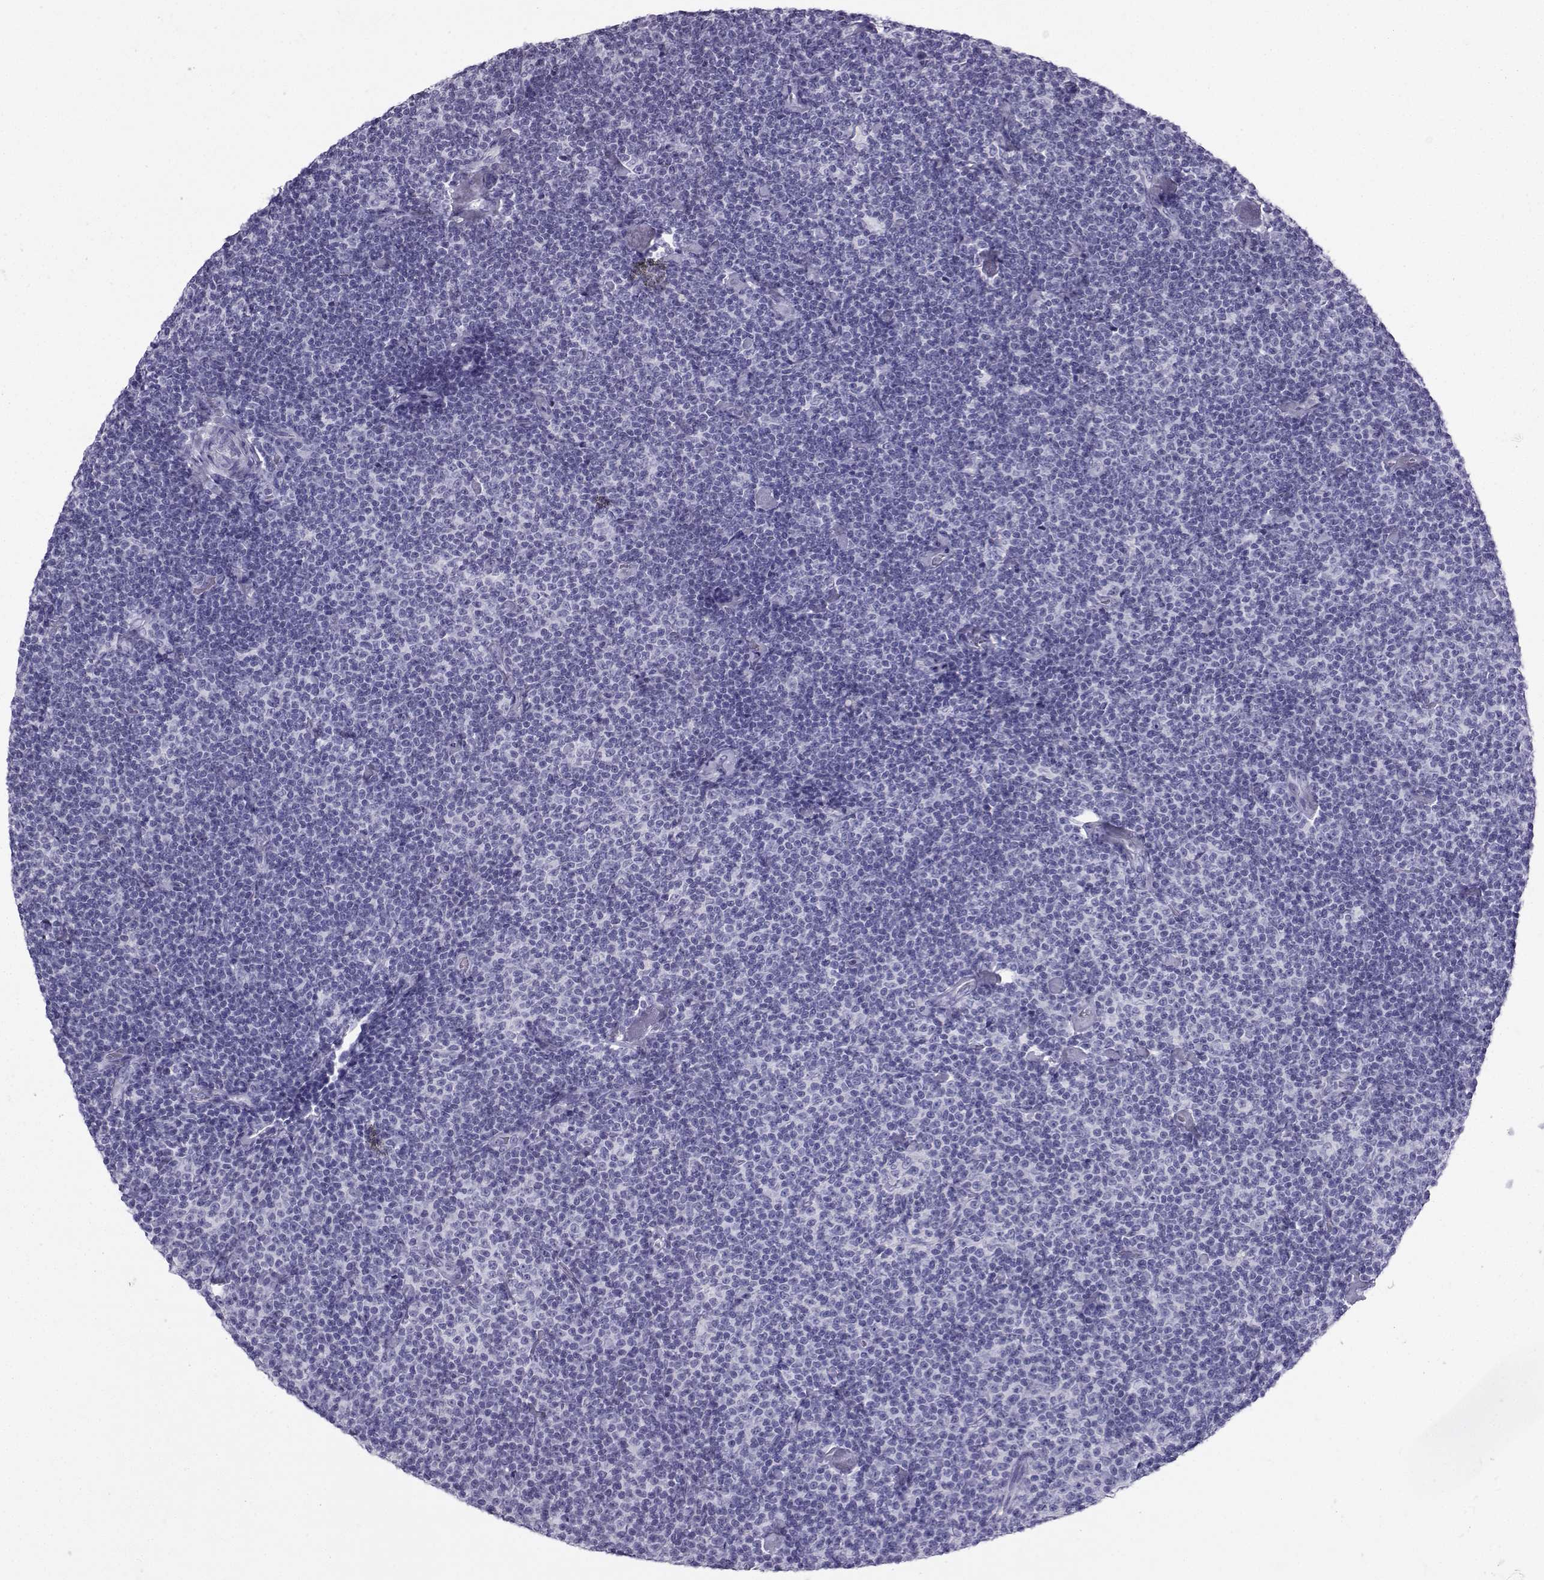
{"staining": {"intensity": "negative", "quantity": "none", "location": "none"}, "tissue": "lymphoma", "cell_type": "Tumor cells", "image_type": "cancer", "snomed": [{"axis": "morphology", "description": "Malignant lymphoma, non-Hodgkin's type, Low grade"}, {"axis": "topography", "description": "Lymph node"}], "caption": "High power microscopy micrograph of an immunohistochemistry micrograph of lymphoma, revealing no significant expression in tumor cells.", "gene": "NEFL", "patient": {"sex": "male", "age": 81}}